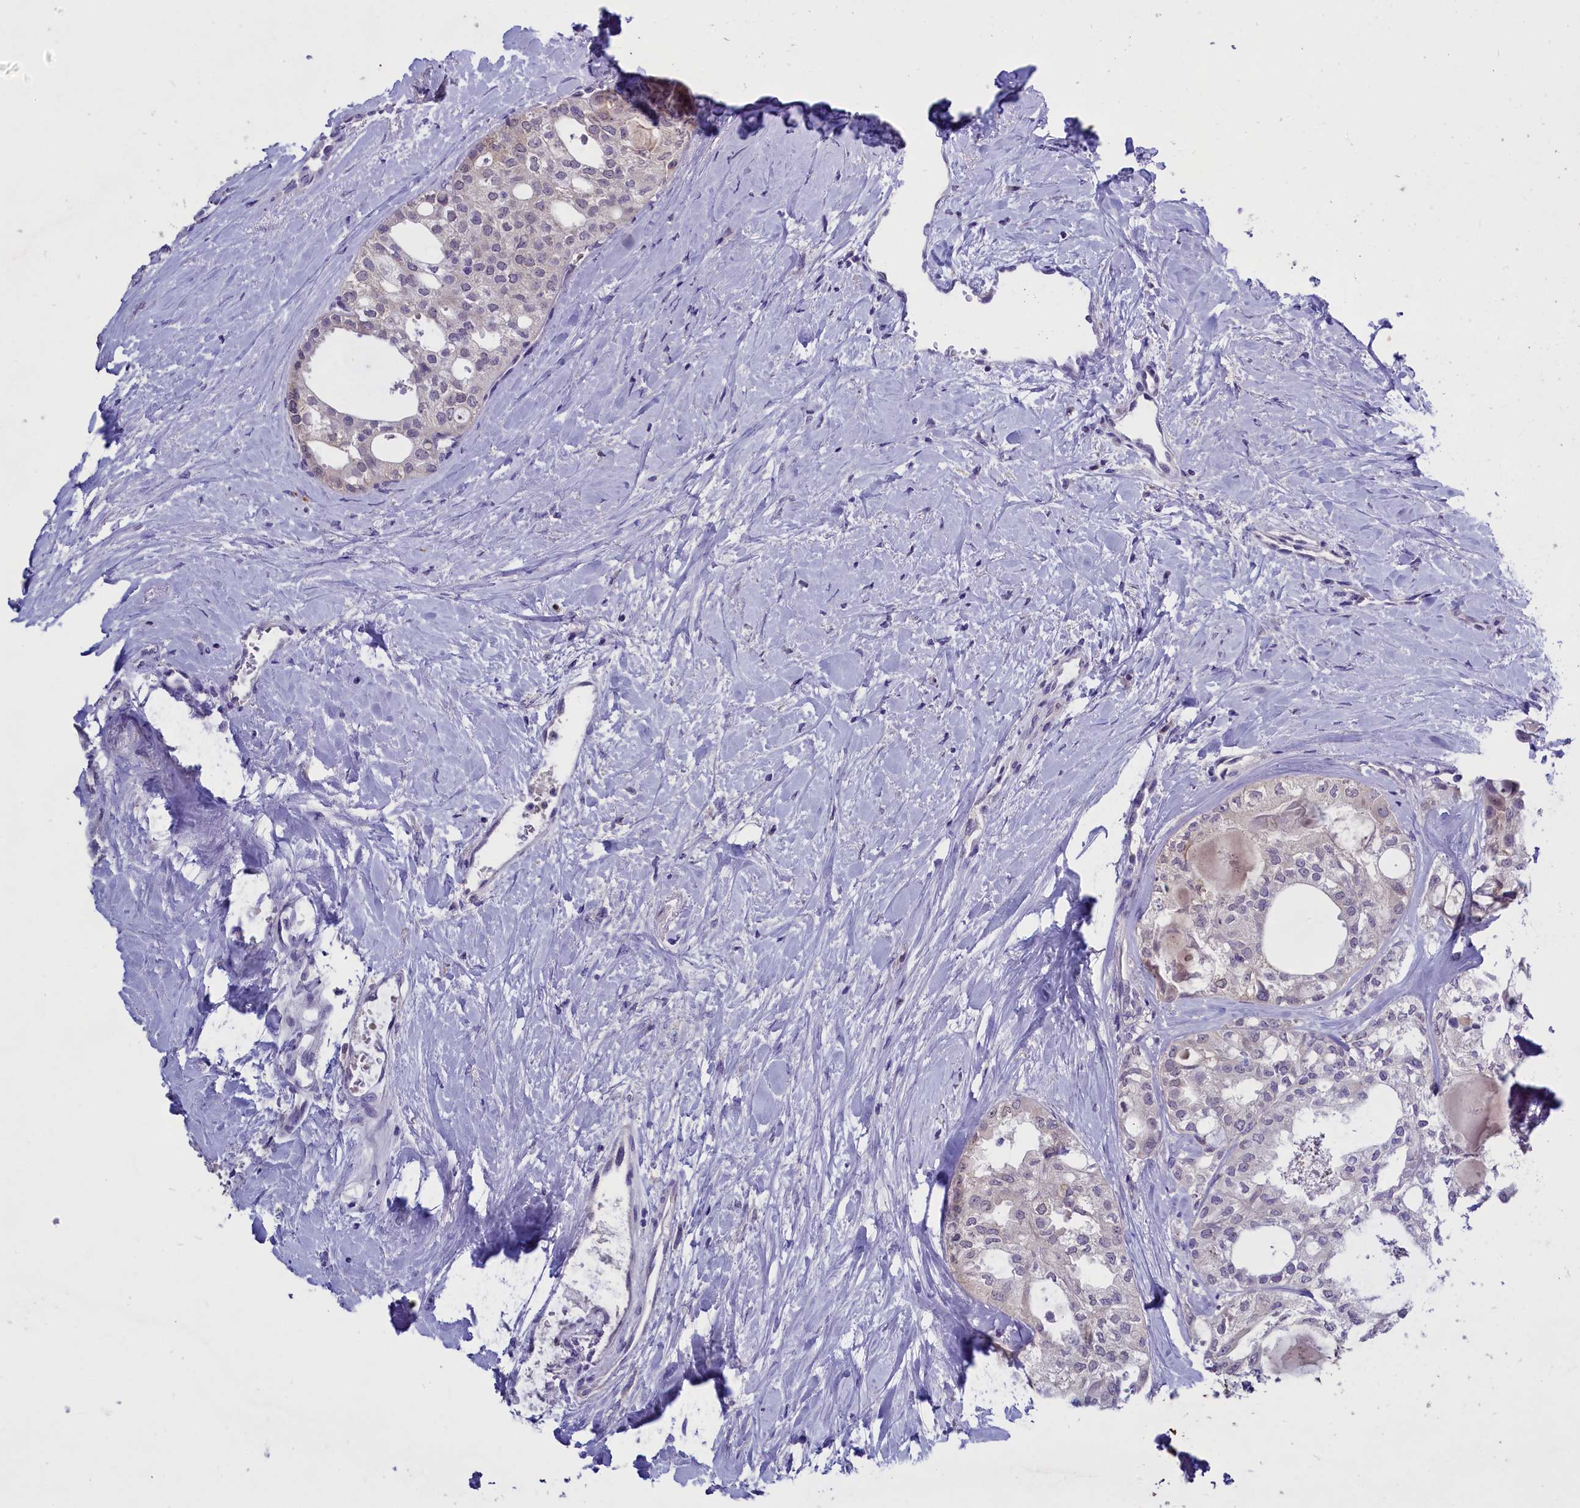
{"staining": {"intensity": "negative", "quantity": "none", "location": "none"}, "tissue": "thyroid cancer", "cell_type": "Tumor cells", "image_type": "cancer", "snomed": [{"axis": "morphology", "description": "Follicular adenoma carcinoma, NOS"}, {"axis": "topography", "description": "Thyroid gland"}], "caption": "Immunohistochemistry photomicrograph of thyroid follicular adenoma carcinoma stained for a protein (brown), which demonstrates no positivity in tumor cells. (Immunohistochemistry (ihc), brightfield microscopy, high magnification).", "gene": "ENPP6", "patient": {"sex": "male", "age": 75}}